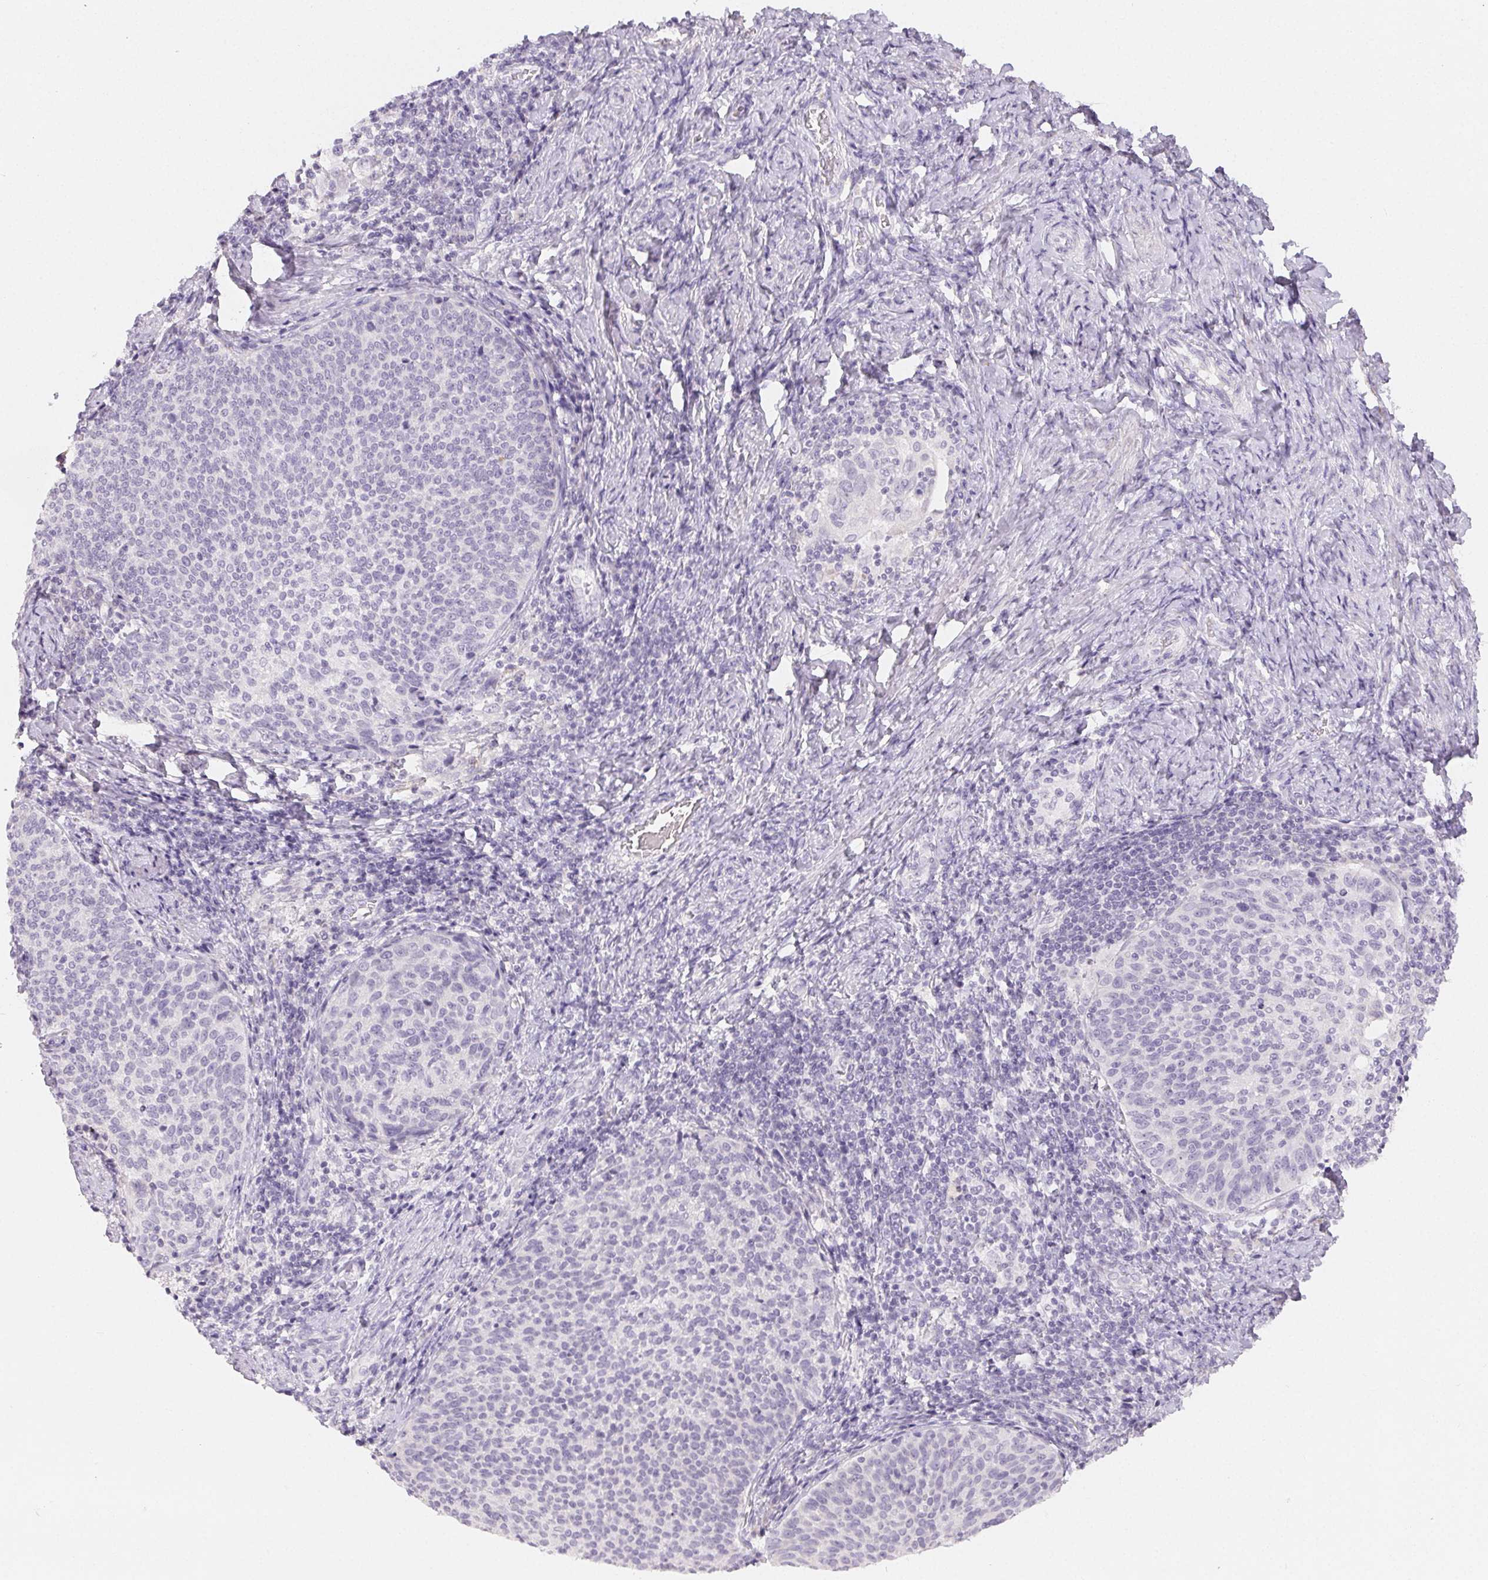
{"staining": {"intensity": "negative", "quantity": "none", "location": "none"}, "tissue": "cervical cancer", "cell_type": "Tumor cells", "image_type": "cancer", "snomed": [{"axis": "morphology", "description": "Squamous cell carcinoma, NOS"}, {"axis": "topography", "description": "Cervix"}], "caption": "Immunohistochemical staining of cervical cancer shows no significant positivity in tumor cells. Nuclei are stained in blue.", "gene": "MIOX", "patient": {"sex": "female", "age": 61}}